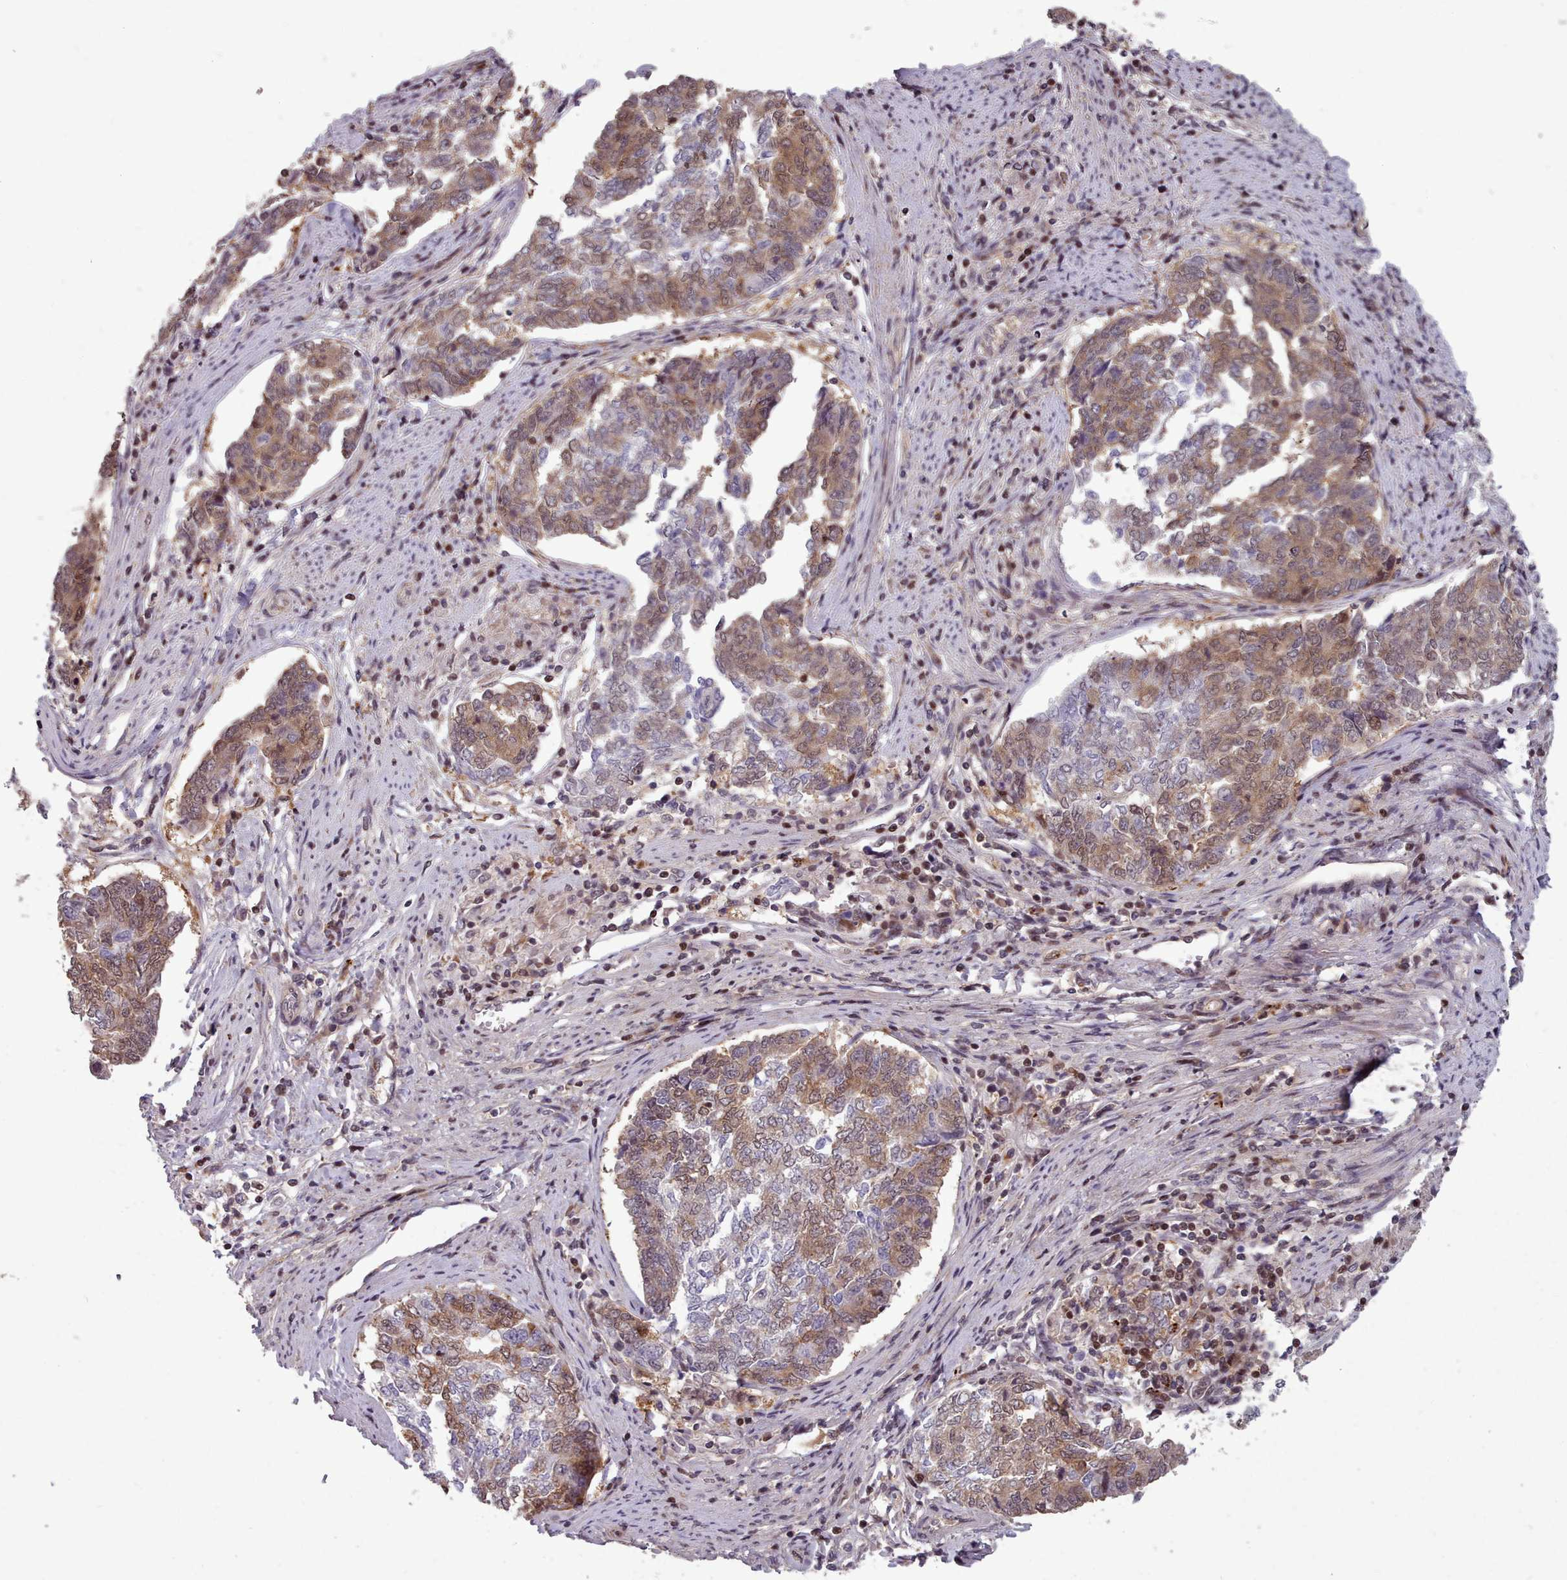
{"staining": {"intensity": "moderate", "quantity": "25%-75%", "location": "cytoplasmic/membranous,nuclear"}, "tissue": "endometrial cancer", "cell_type": "Tumor cells", "image_type": "cancer", "snomed": [{"axis": "morphology", "description": "Adenocarcinoma, NOS"}, {"axis": "topography", "description": "Endometrium"}], "caption": "An image of adenocarcinoma (endometrial) stained for a protein shows moderate cytoplasmic/membranous and nuclear brown staining in tumor cells.", "gene": "ENSA", "patient": {"sex": "female", "age": 80}}